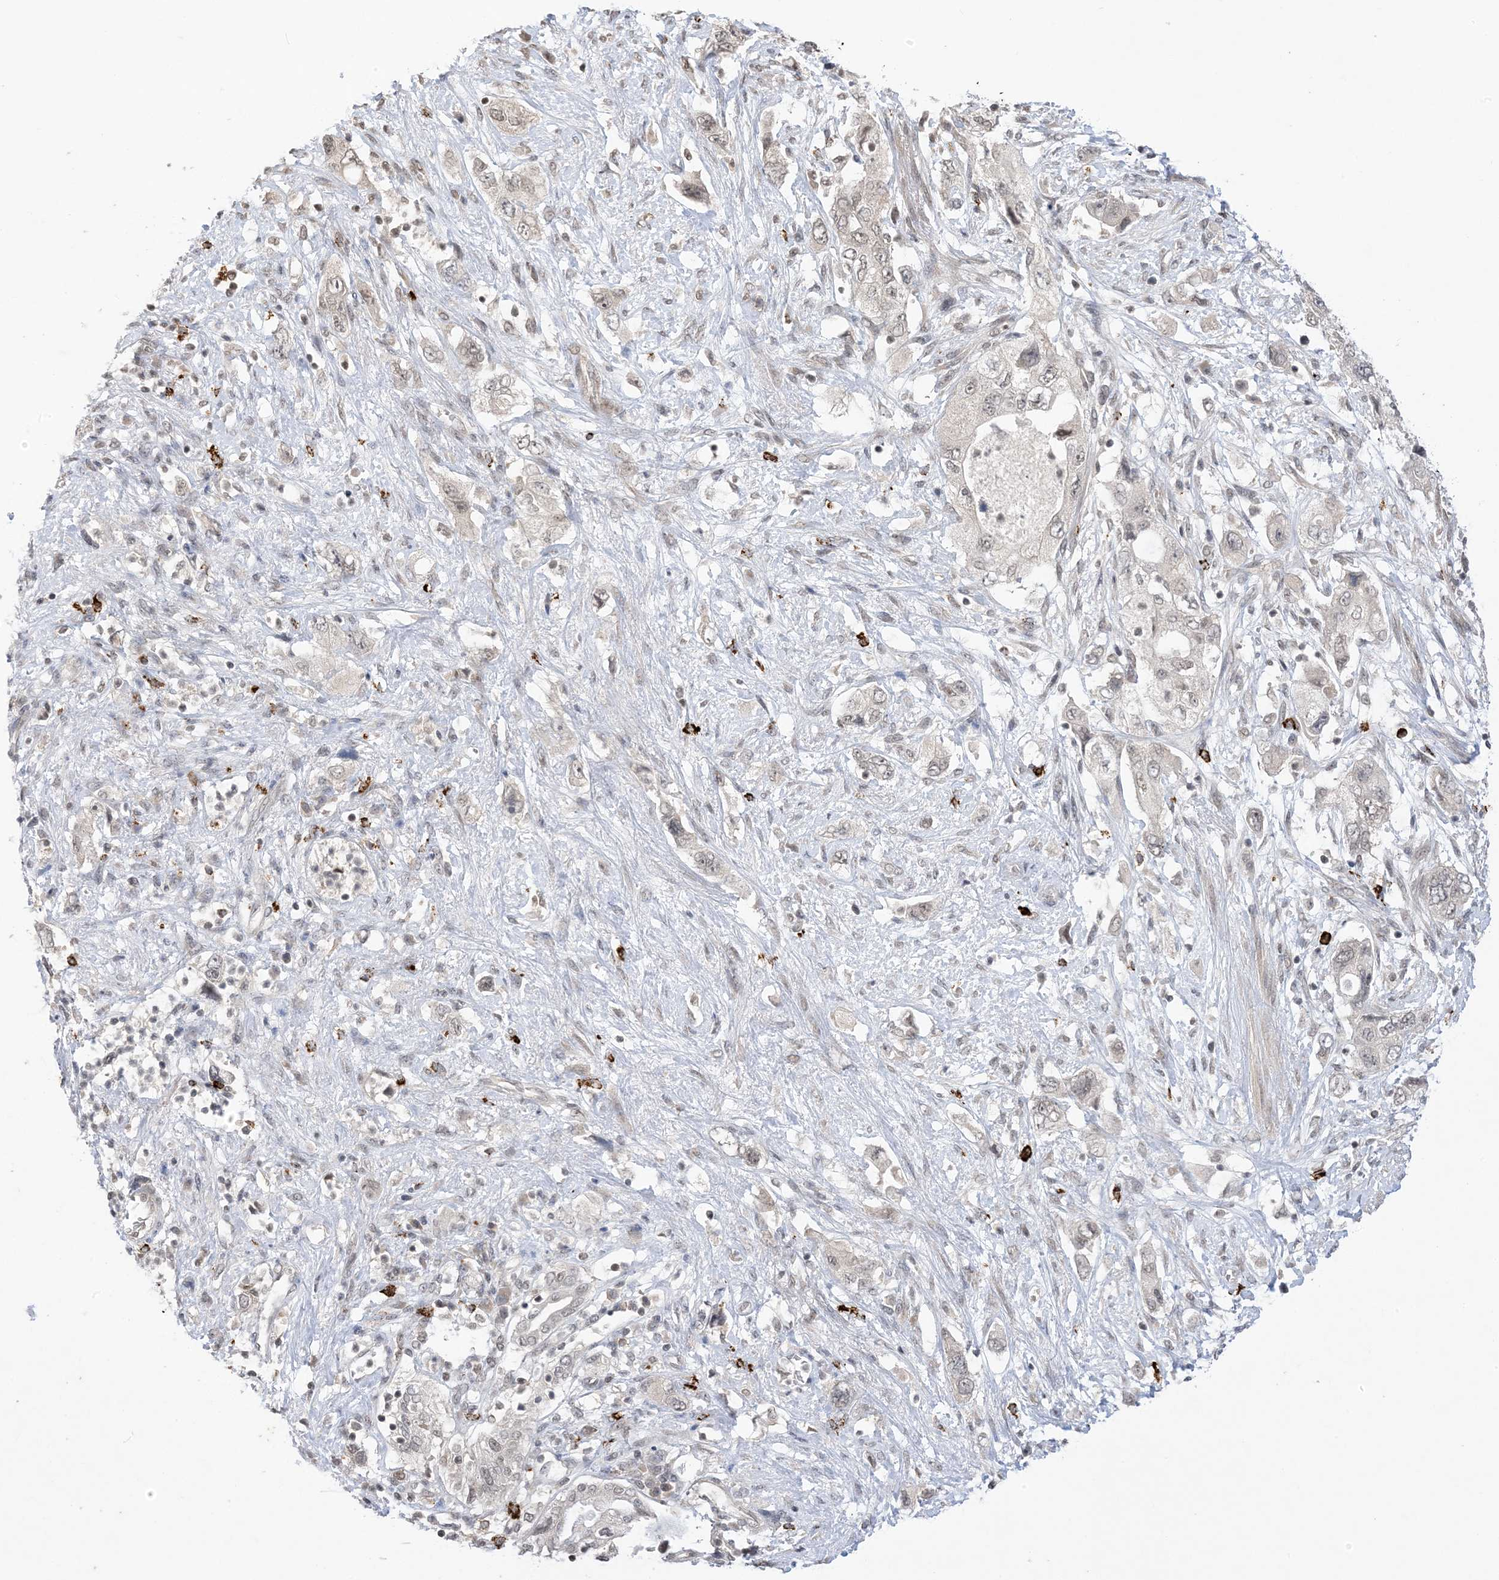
{"staining": {"intensity": "weak", "quantity": "<25%", "location": "nuclear"}, "tissue": "pancreatic cancer", "cell_type": "Tumor cells", "image_type": "cancer", "snomed": [{"axis": "morphology", "description": "Adenocarcinoma, NOS"}, {"axis": "topography", "description": "Pancreas"}], "caption": "Immunohistochemistry of human adenocarcinoma (pancreatic) reveals no staining in tumor cells.", "gene": "RANBP9", "patient": {"sex": "female", "age": 73}}